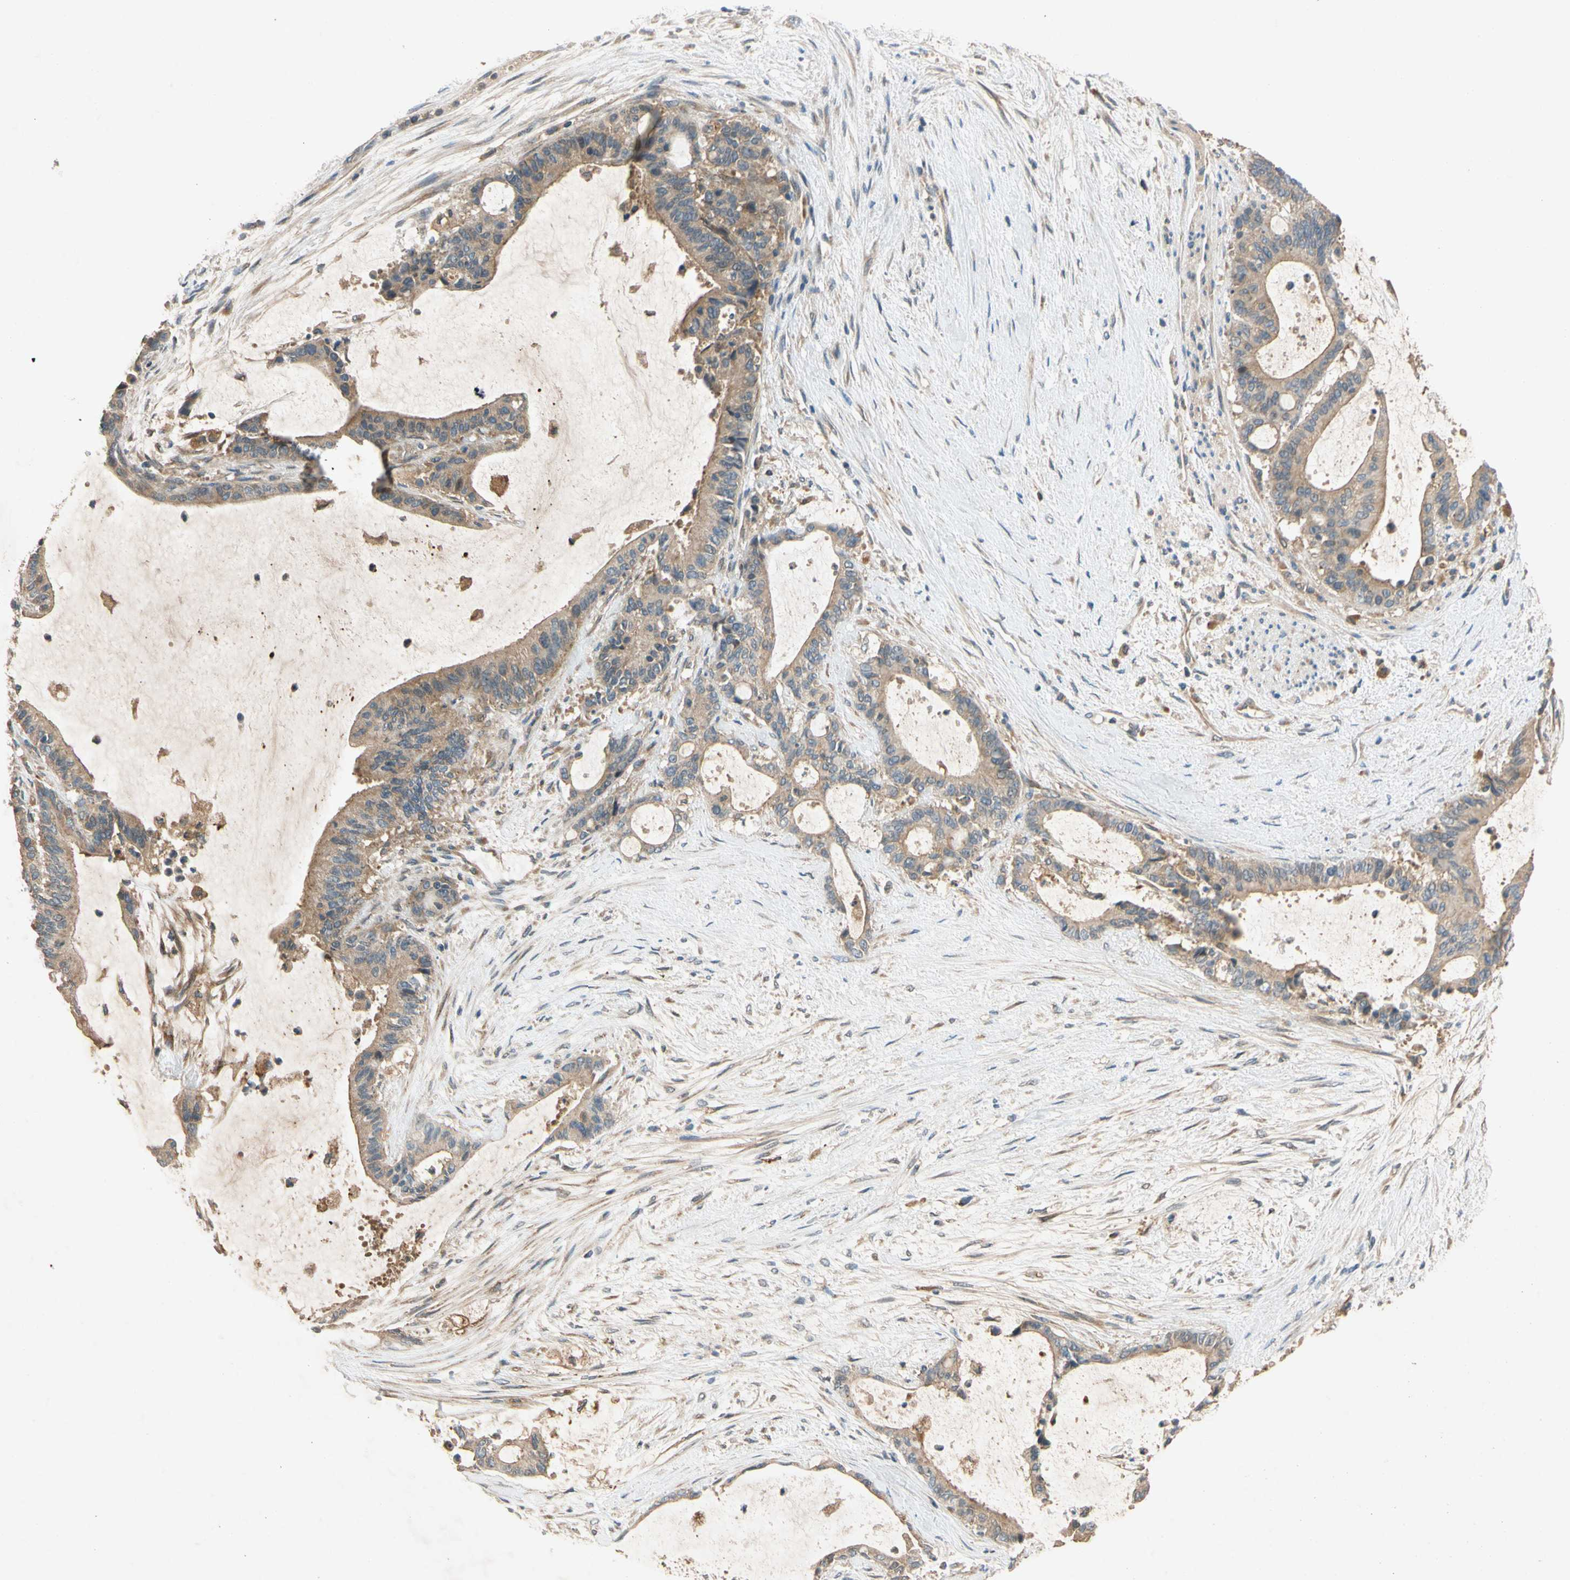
{"staining": {"intensity": "moderate", "quantity": "25%-75%", "location": "cytoplasmic/membranous"}, "tissue": "liver cancer", "cell_type": "Tumor cells", "image_type": "cancer", "snomed": [{"axis": "morphology", "description": "Cholangiocarcinoma"}, {"axis": "topography", "description": "Liver"}], "caption": "This is an image of IHC staining of liver cancer (cholangiocarcinoma), which shows moderate staining in the cytoplasmic/membranous of tumor cells.", "gene": "USP46", "patient": {"sex": "female", "age": 73}}